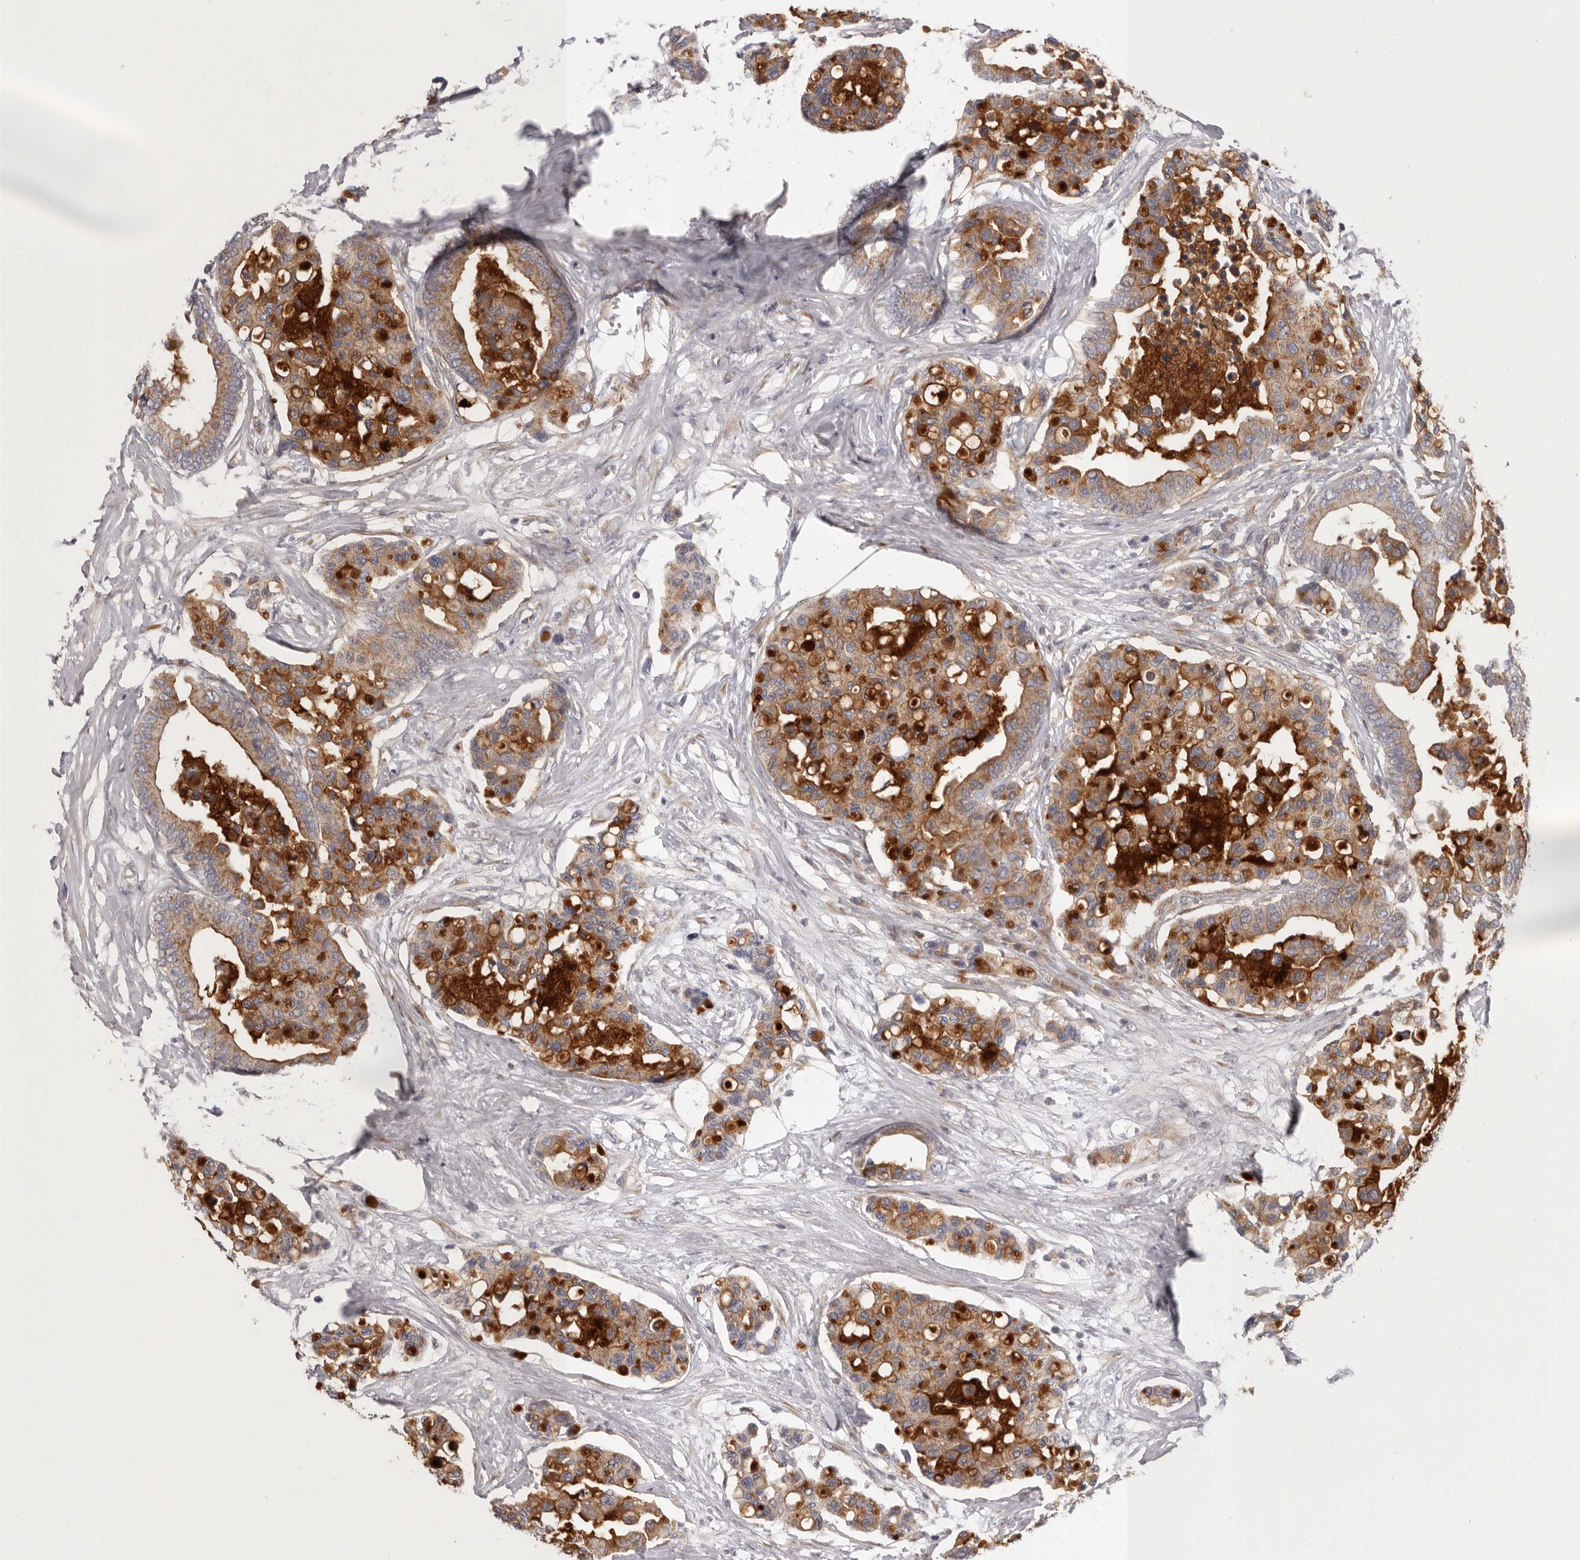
{"staining": {"intensity": "moderate", "quantity": ">75%", "location": "cytoplasmic/membranous"}, "tissue": "colorectal cancer", "cell_type": "Tumor cells", "image_type": "cancer", "snomed": [{"axis": "morphology", "description": "Adenocarcinoma, NOS"}, {"axis": "topography", "description": "Colon"}], "caption": "Colorectal cancer stained for a protein exhibits moderate cytoplasmic/membranous positivity in tumor cells.", "gene": "MRPS10", "patient": {"sex": "male", "age": 82}}